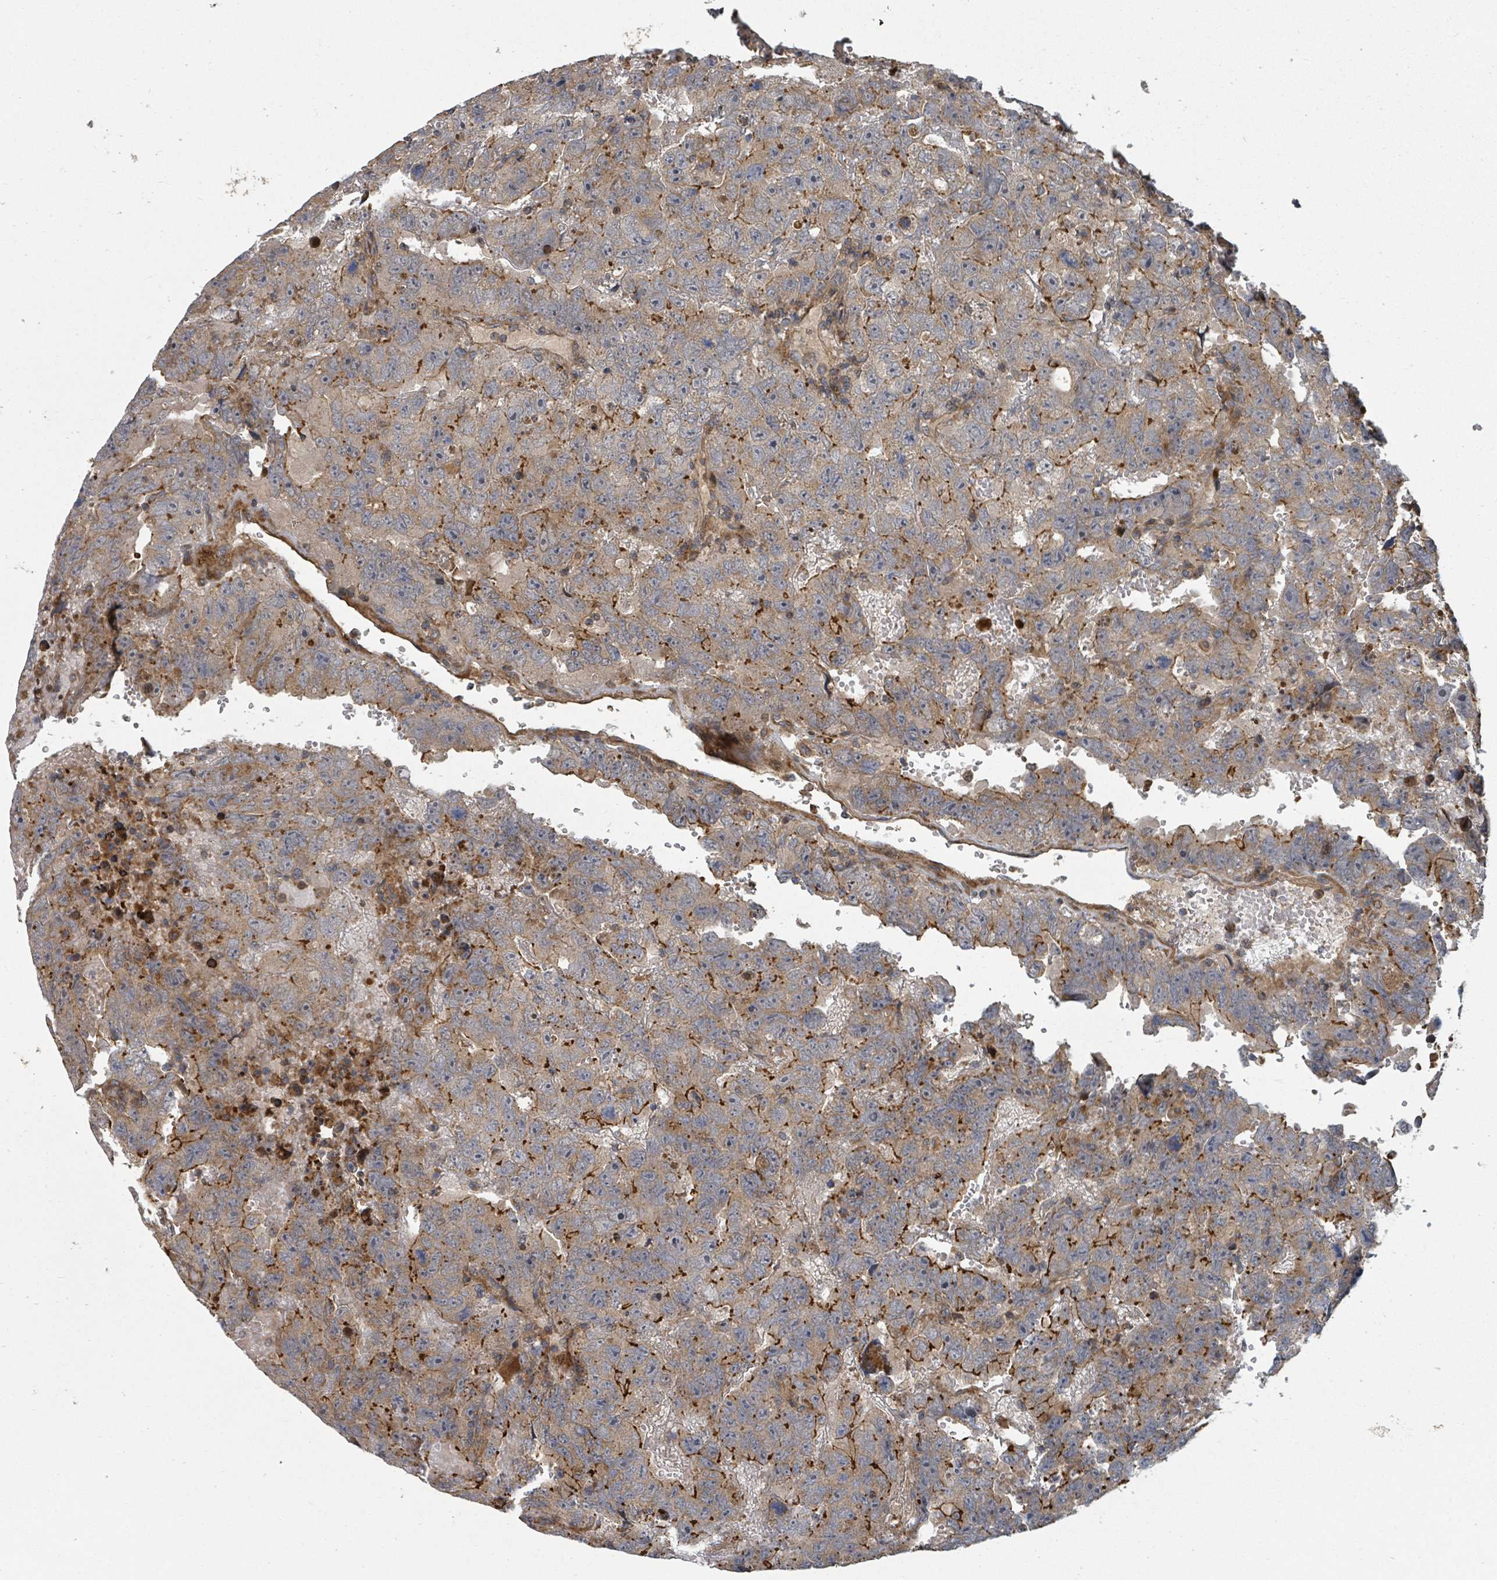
{"staining": {"intensity": "strong", "quantity": "25%-75%", "location": "cytoplasmic/membranous"}, "tissue": "testis cancer", "cell_type": "Tumor cells", "image_type": "cancer", "snomed": [{"axis": "morphology", "description": "Carcinoma, Embryonal, NOS"}, {"axis": "topography", "description": "Testis"}], "caption": "Human testis cancer (embryonal carcinoma) stained with a protein marker shows strong staining in tumor cells.", "gene": "DPM1", "patient": {"sex": "male", "age": 45}}